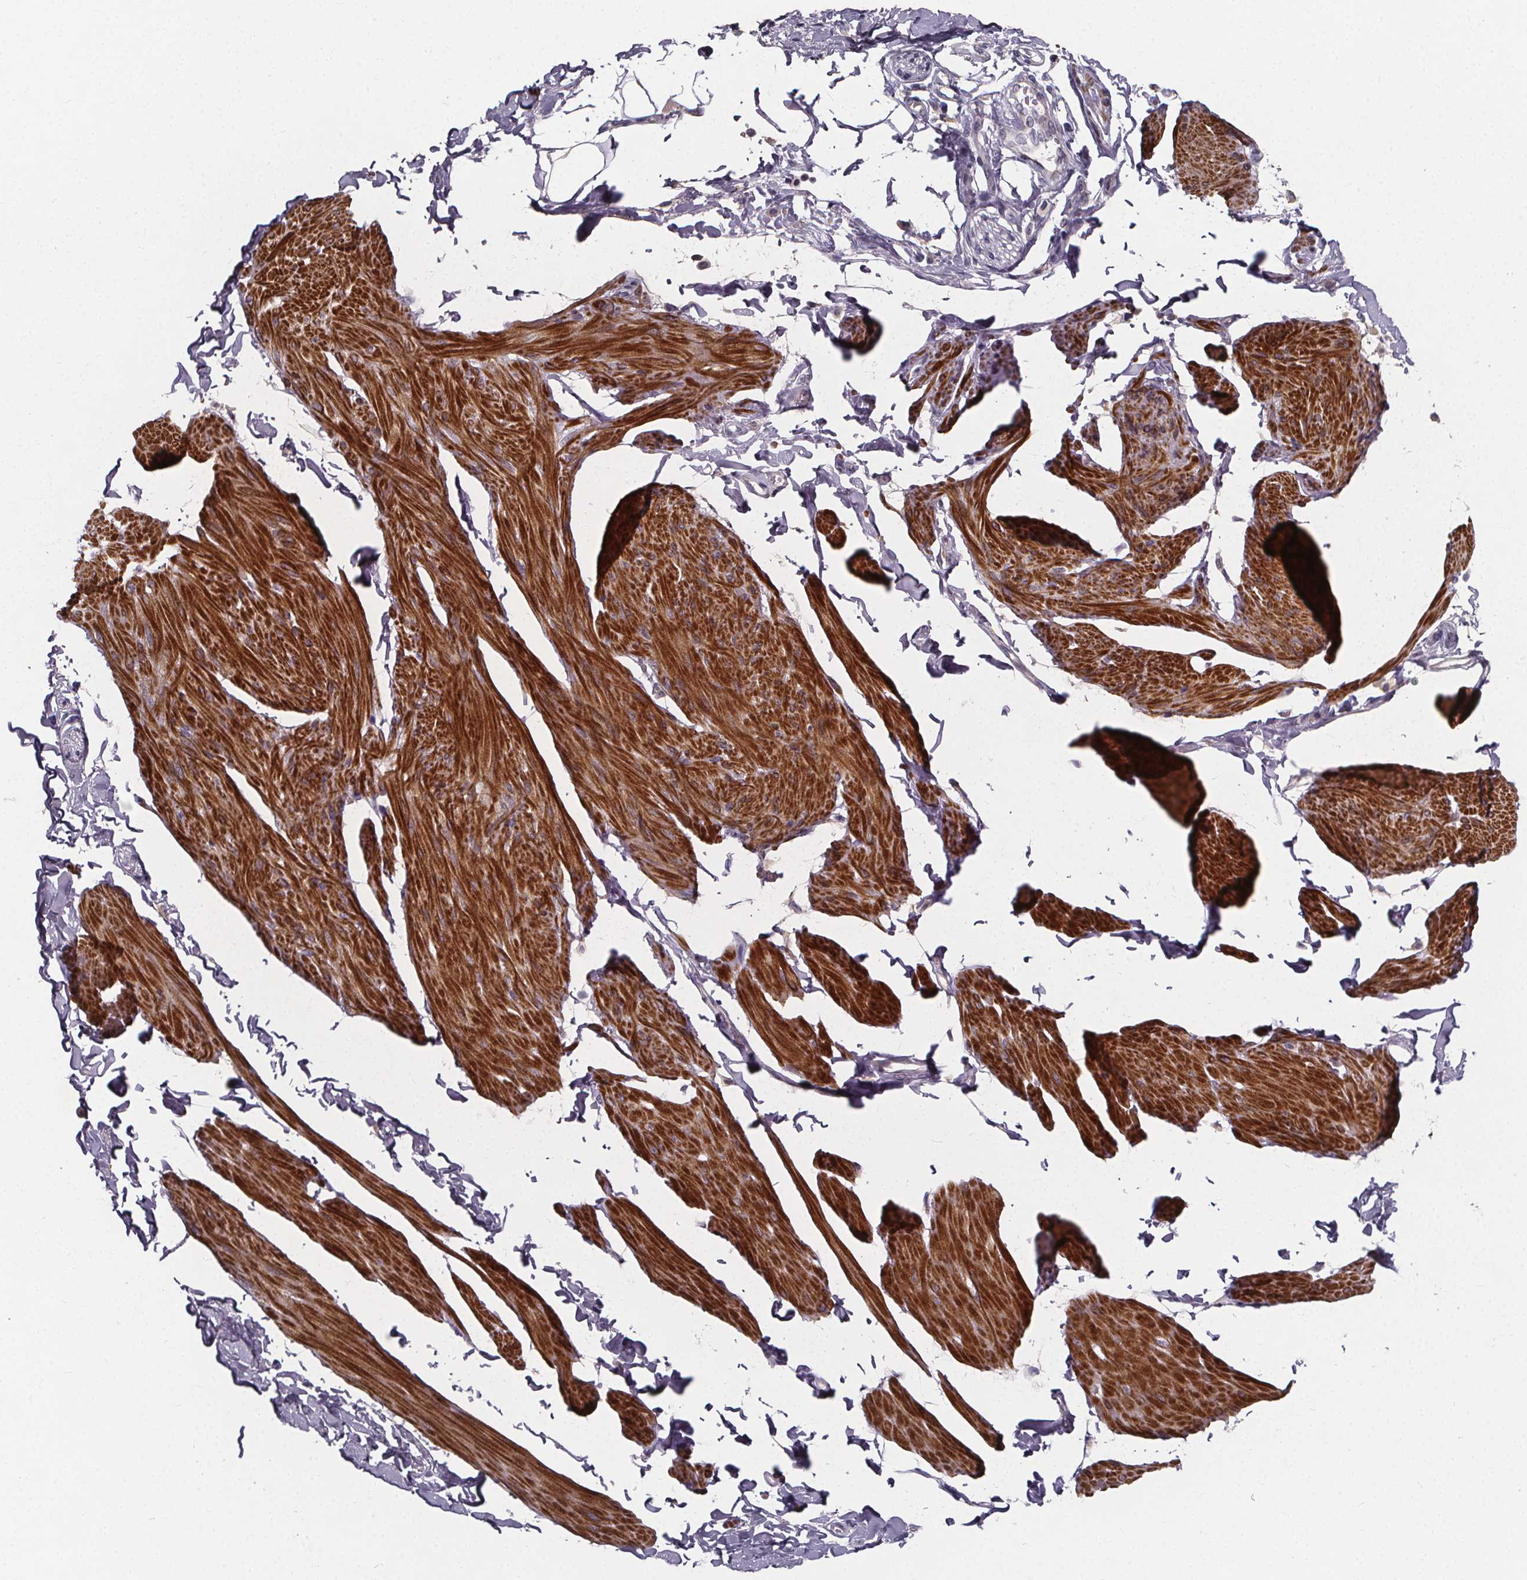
{"staining": {"intensity": "strong", "quantity": "25%-75%", "location": "cytoplasmic/membranous"}, "tissue": "smooth muscle", "cell_type": "Smooth muscle cells", "image_type": "normal", "snomed": [{"axis": "morphology", "description": "Normal tissue, NOS"}, {"axis": "topography", "description": "Adipose tissue"}, {"axis": "topography", "description": "Smooth muscle"}, {"axis": "topography", "description": "Peripheral nerve tissue"}], "caption": "Protein staining of unremarkable smooth muscle demonstrates strong cytoplasmic/membranous staining in about 25%-75% of smooth muscle cells.", "gene": "FBXW2", "patient": {"sex": "male", "age": 83}}